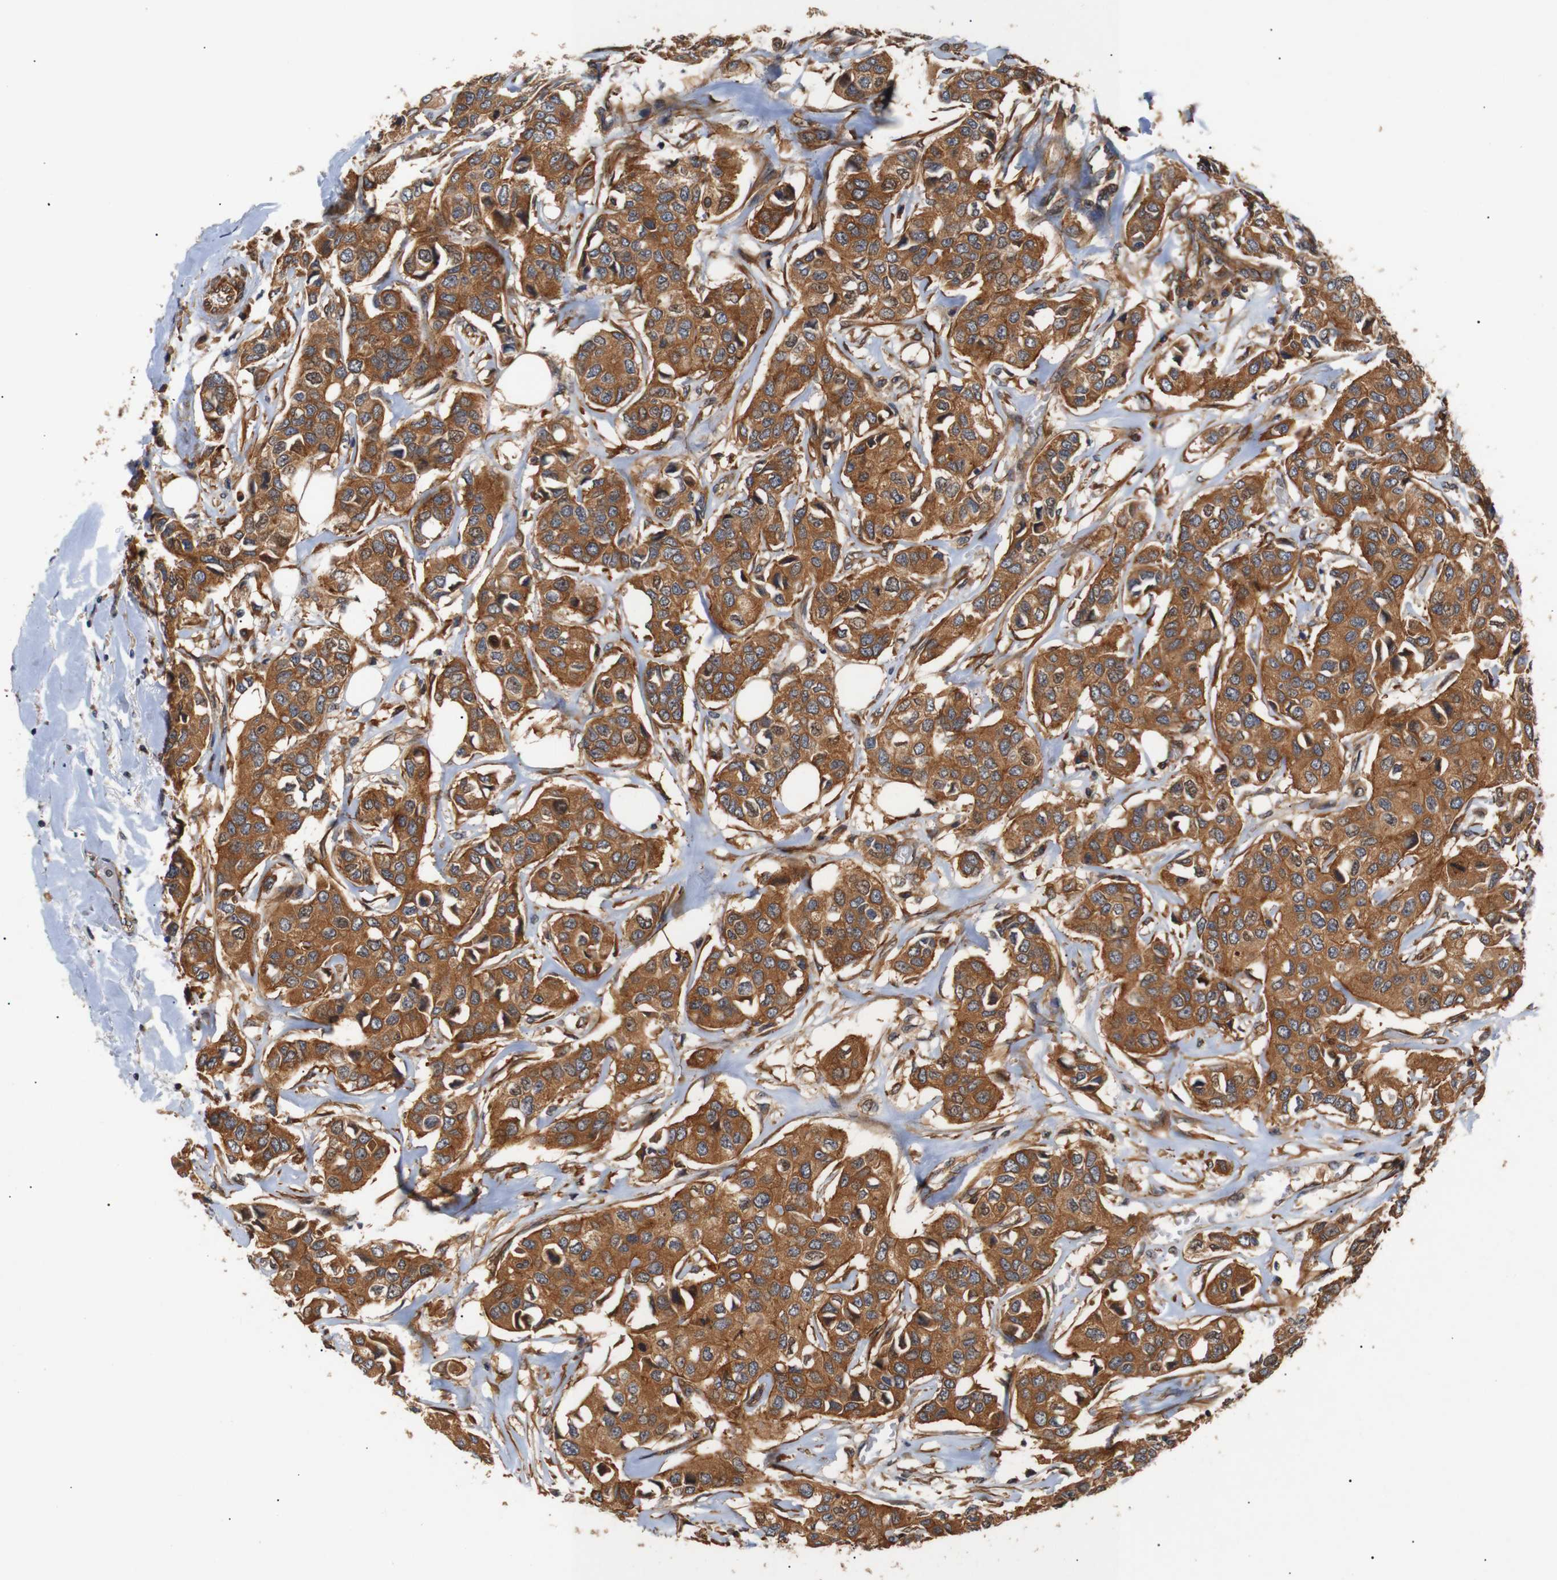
{"staining": {"intensity": "strong", "quantity": ">75%", "location": "cytoplasmic/membranous"}, "tissue": "breast cancer", "cell_type": "Tumor cells", "image_type": "cancer", "snomed": [{"axis": "morphology", "description": "Duct carcinoma"}, {"axis": "topography", "description": "Breast"}], "caption": "About >75% of tumor cells in invasive ductal carcinoma (breast) reveal strong cytoplasmic/membranous protein positivity as visualized by brown immunohistochemical staining.", "gene": "PAWR", "patient": {"sex": "female", "age": 80}}